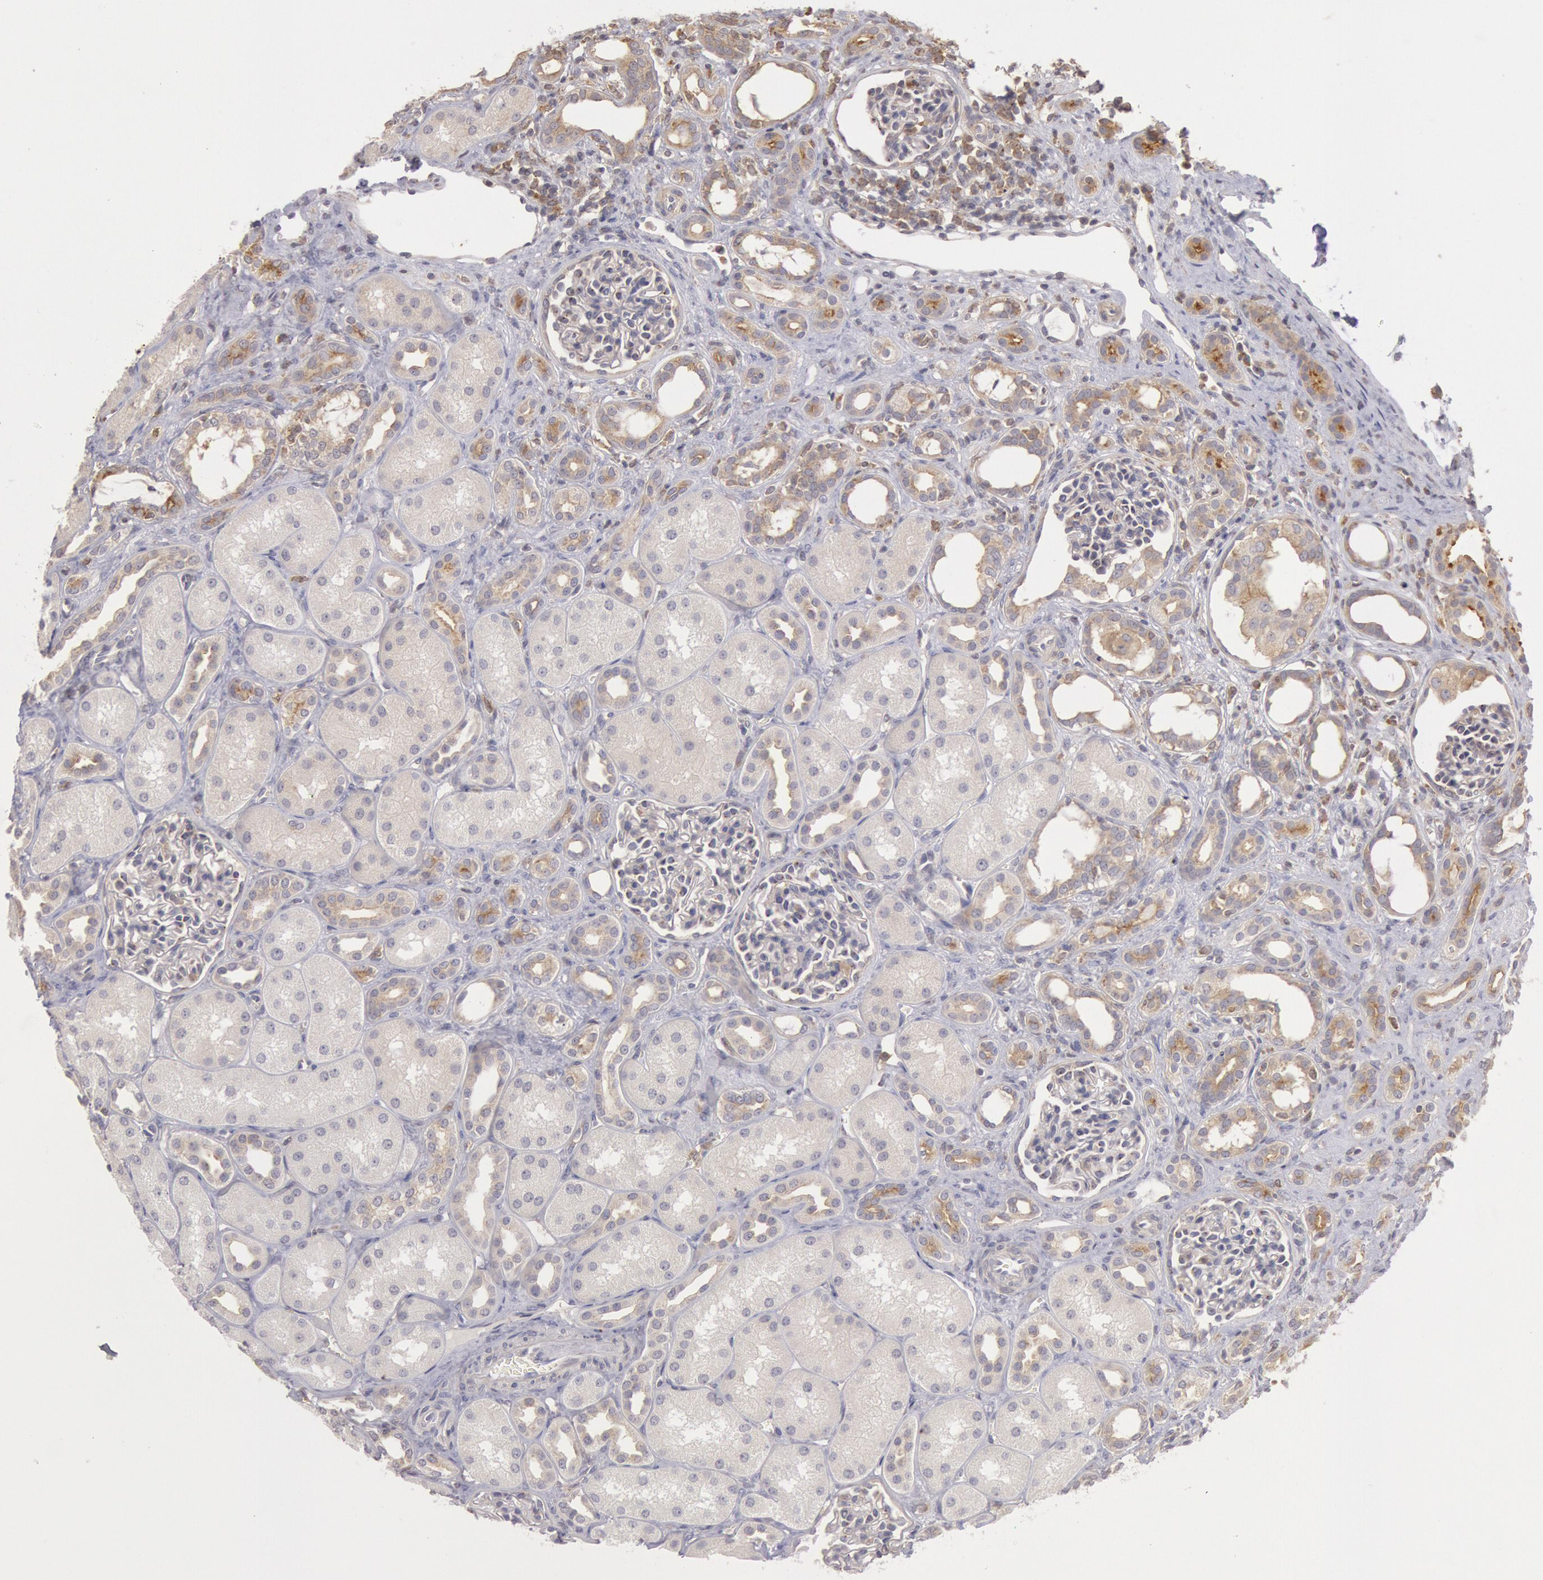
{"staining": {"intensity": "moderate", "quantity": "<25%", "location": "cytoplasmic/membranous"}, "tissue": "kidney", "cell_type": "Cells in glomeruli", "image_type": "normal", "snomed": [{"axis": "morphology", "description": "Normal tissue, NOS"}, {"axis": "topography", "description": "Kidney"}], "caption": "Moderate cytoplasmic/membranous positivity is present in about <25% of cells in glomeruli in normal kidney. (IHC, brightfield microscopy, high magnification).", "gene": "PLA2G6", "patient": {"sex": "male", "age": 7}}